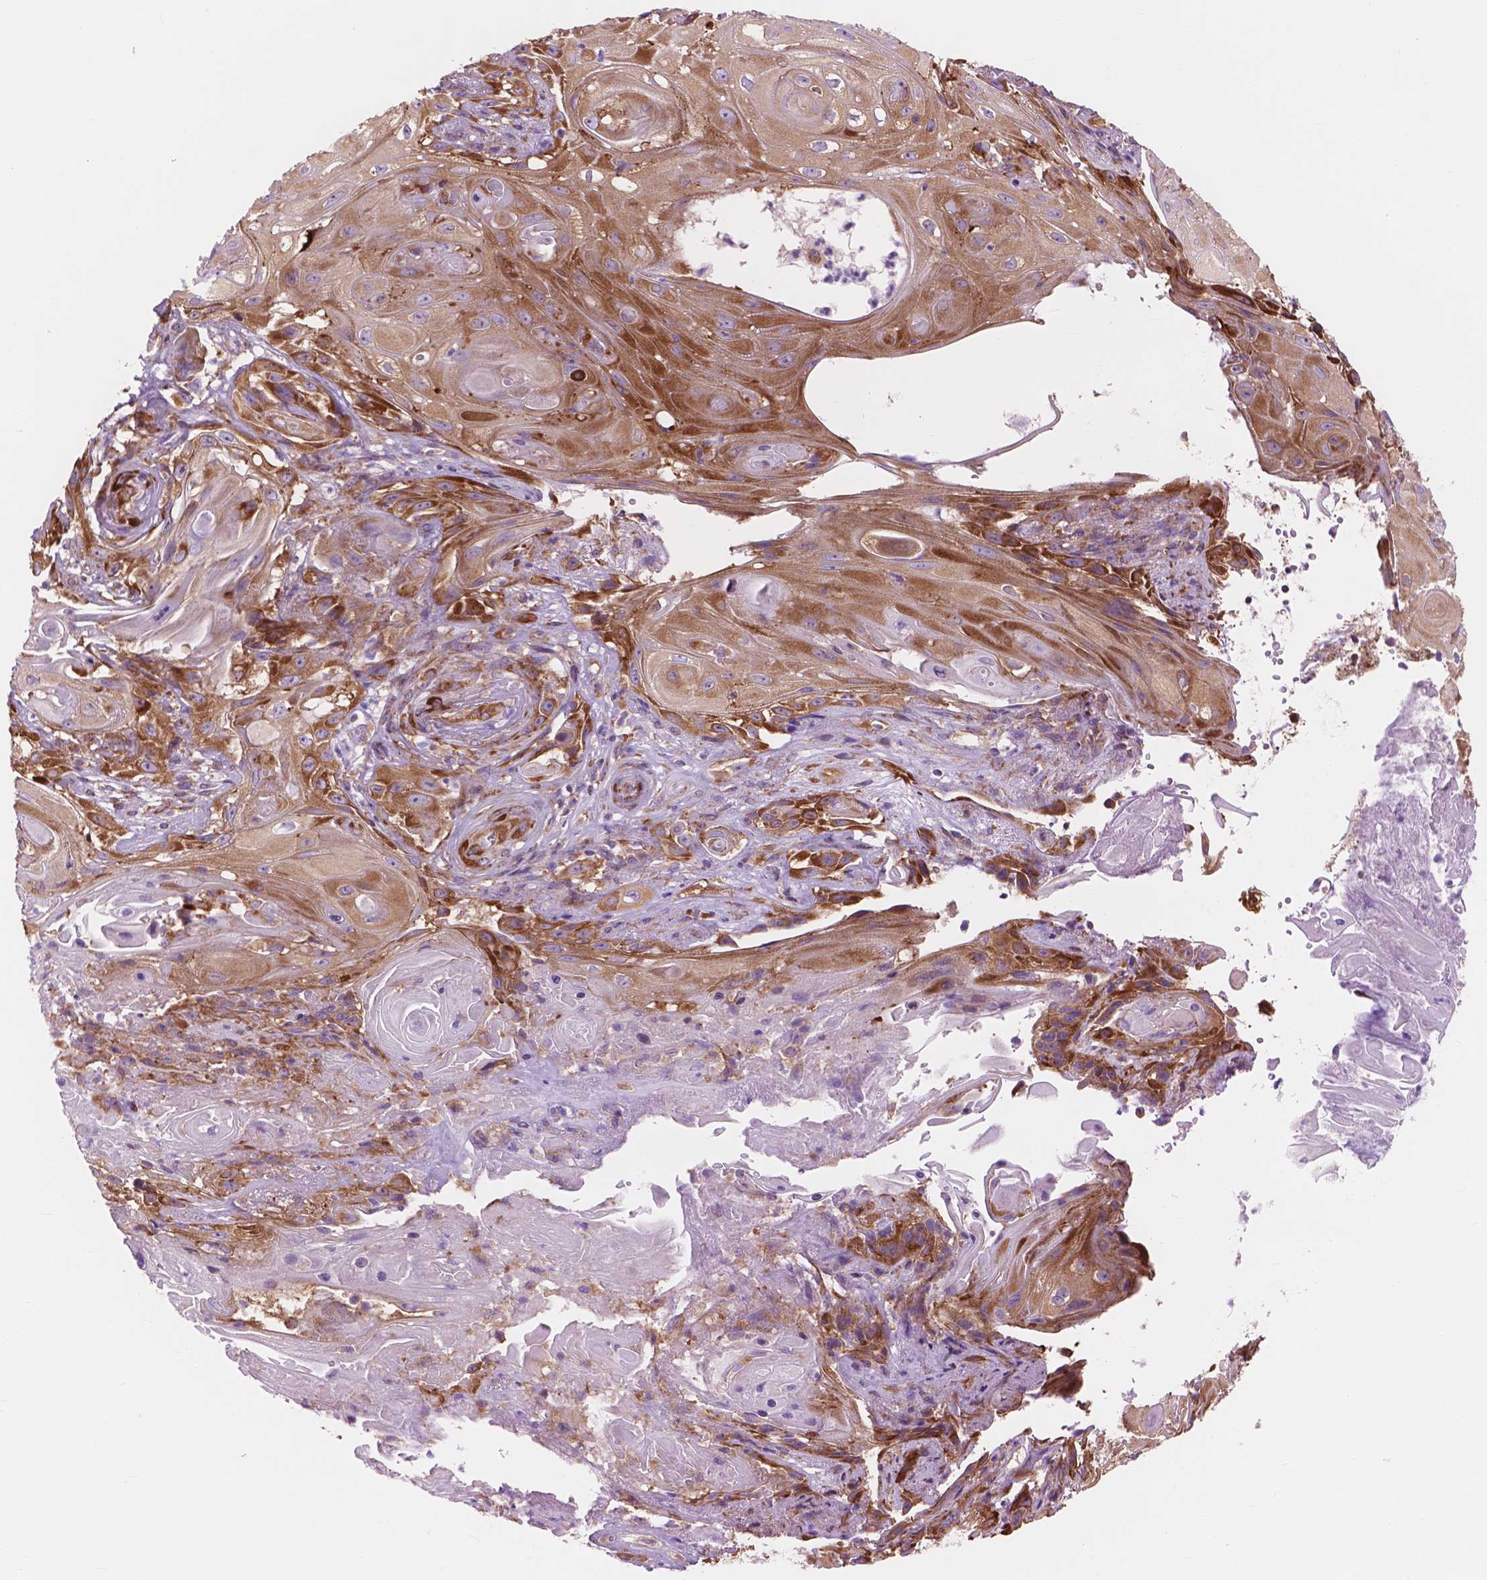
{"staining": {"intensity": "moderate", "quantity": ">75%", "location": "cytoplasmic/membranous"}, "tissue": "skin cancer", "cell_type": "Tumor cells", "image_type": "cancer", "snomed": [{"axis": "morphology", "description": "Squamous cell carcinoma, NOS"}, {"axis": "topography", "description": "Skin"}], "caption": "An immunohistochemistry (IHC) photomicrograph of neoplastic tissue is shown. Protein staining in brown highlights moderate cytoplasmic/membranous positivity in squamous cell carcinoma (skin) within tumor cells.", "gene": "RPL37A", "patient": {"sex": "male", "age": 62}}